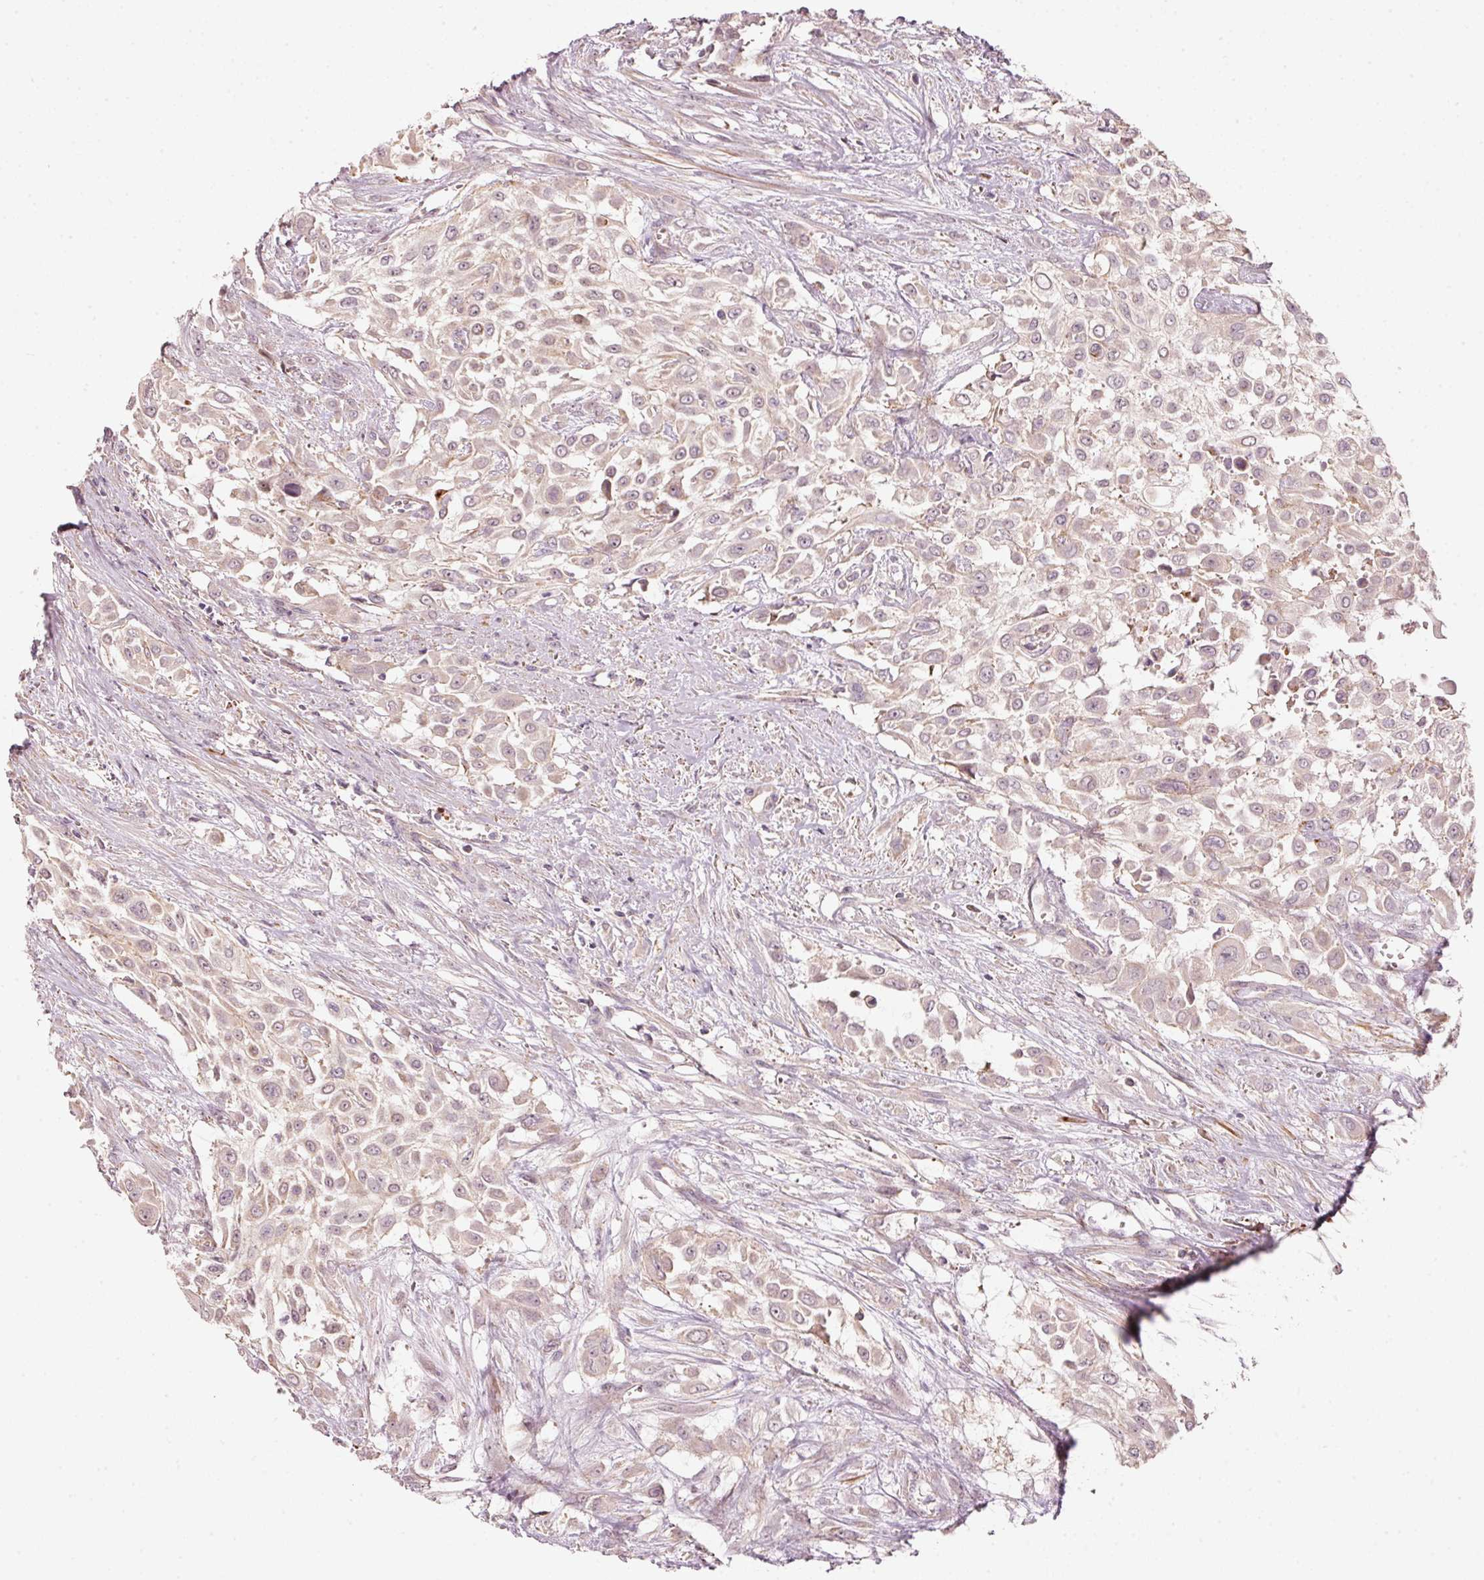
{"staining": {"intensity": "weak", "quantity": "25%-75%", "location": "cytoplasmic/membranous"}, "tissue": "urothelial cancer", "cell_type": "Tumor cells", "image_type": "cancer", "snomed": [{"axis": "morphology", "description": "Urothelial carcinoma, High grade"}, {"axis": "topography", "description": "Urinary bladder"}], "caption": "Human urothelial cancer stained for a protein (brown) shows weak cytoplasmic/membranous positive positivity in approximately 25%-75% of tumor cells.", "gene": "ARHGAP22", "patient": {"sex": "male", "age": 57}}